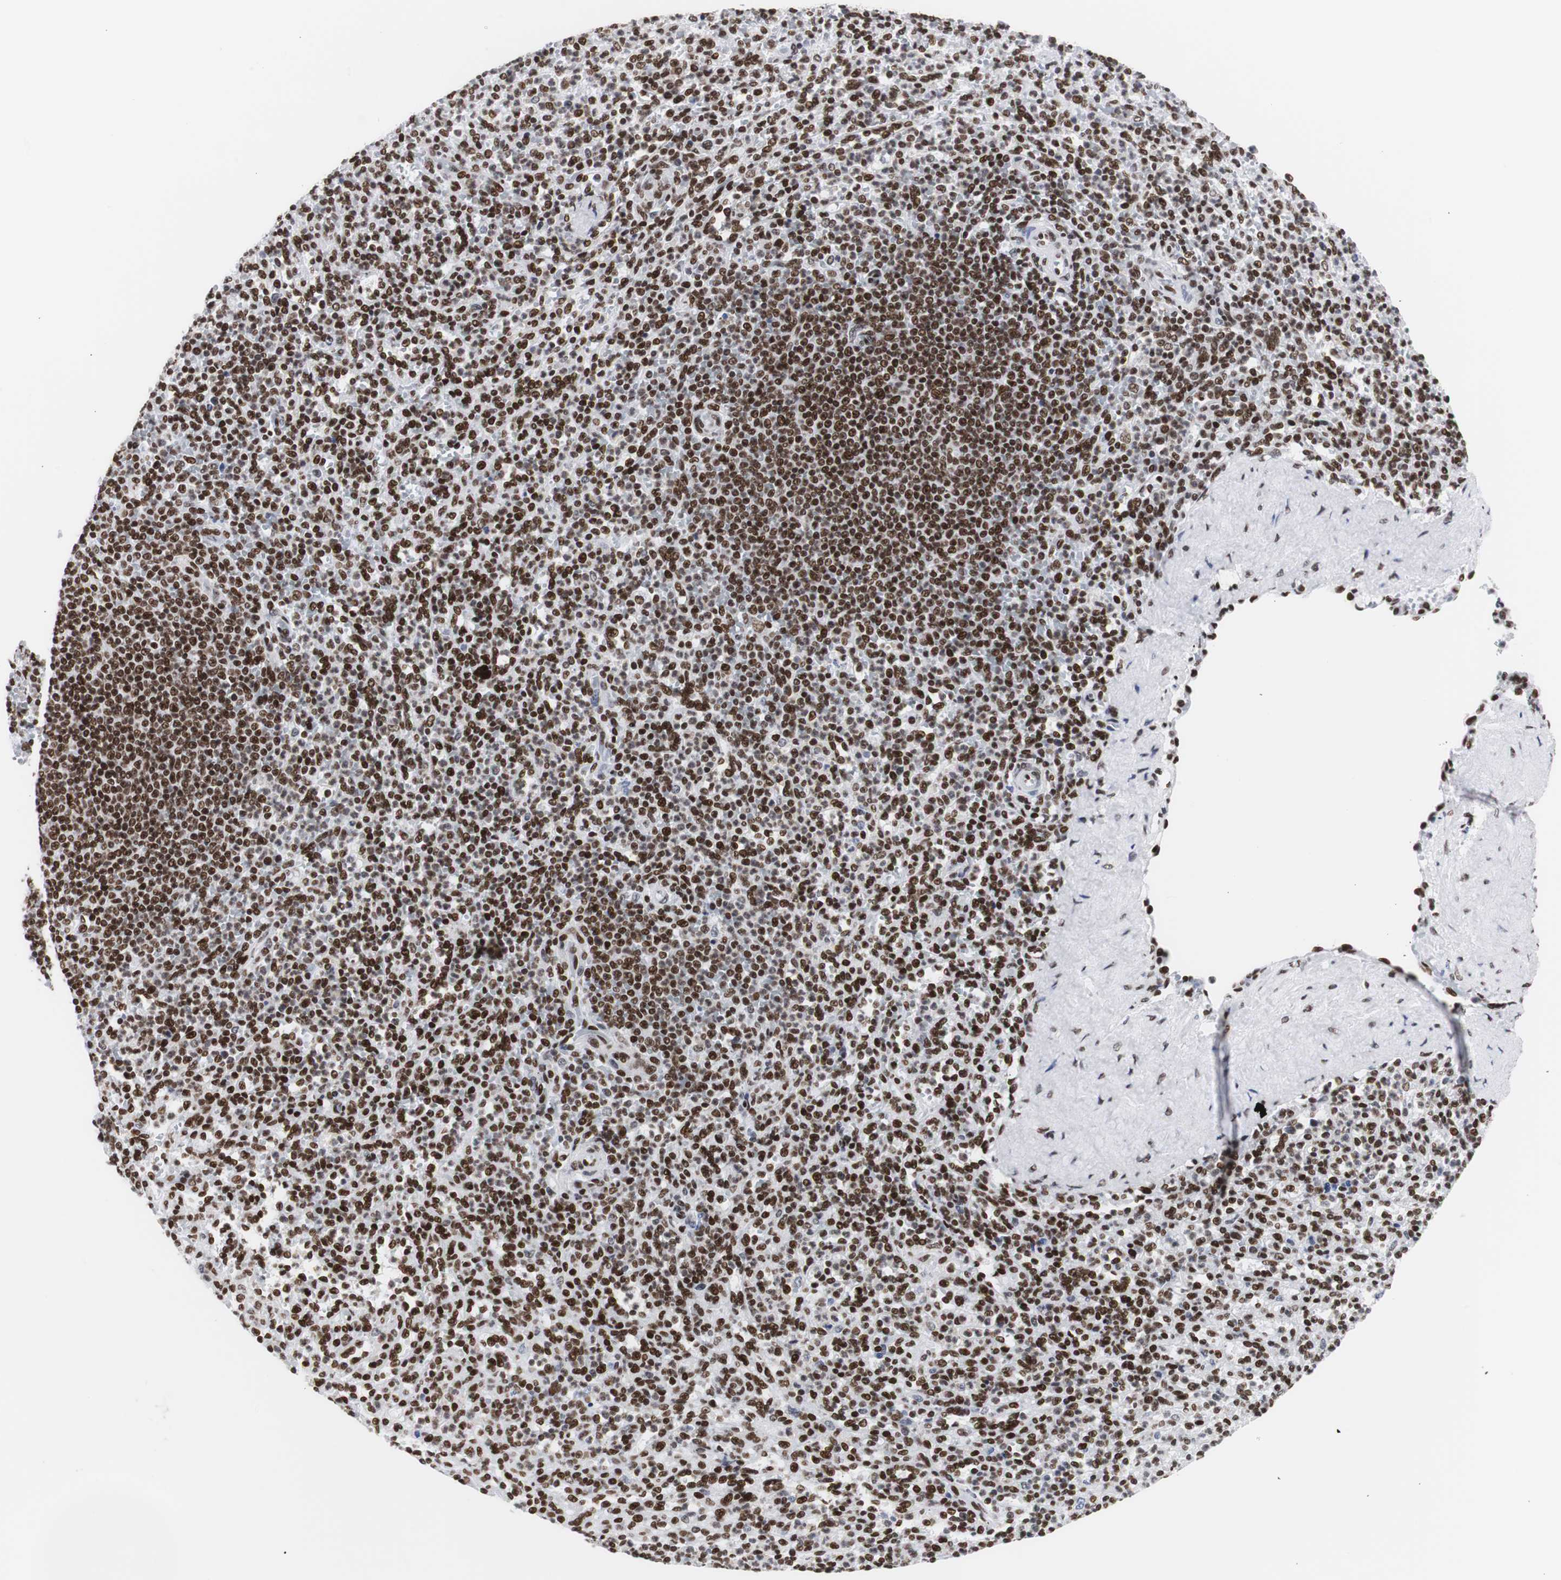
{"staining": {"intensity": "strong", "quantity": "25%-75%", "location": "nuclear"}, "tissue": "spleen", "cell_type": "Cells in red pulp", "image_type": "normal", "snomed": [{"axis": "morphology", "description": "Normal tissue, NOS"}, {"axis": "topography", "description": "Spleen"}], "caption": "Strong nuclear protein staining is present in about 25%-75% of cells in red pulp in spleen. Nuclei are stained in blue.", "gene": "HNRNPH2", "patient": {"sex": "male", "age": 36}}